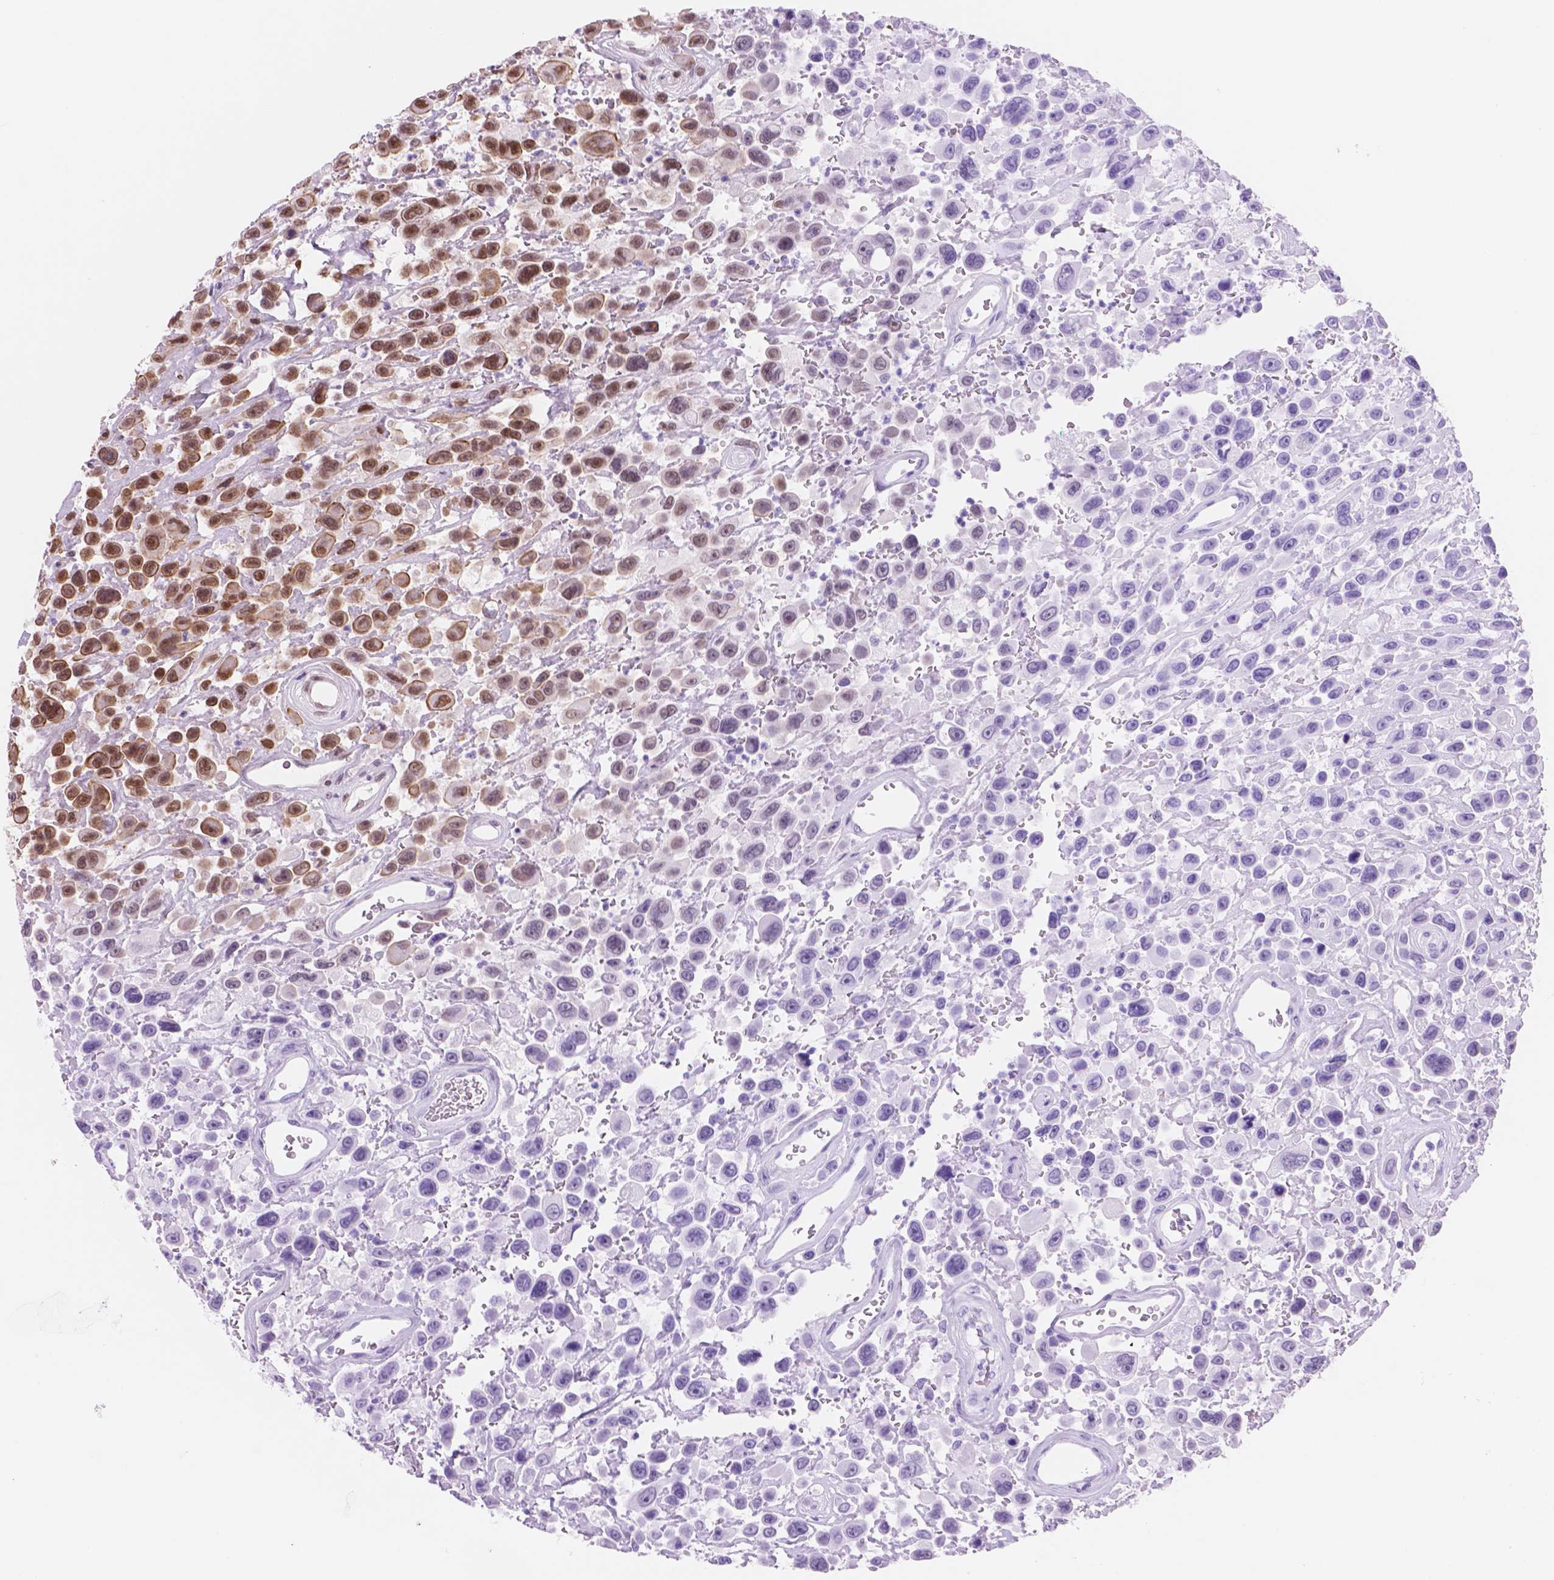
{"staining": {"intensity": "strong", "quantity": "<25%", "location": "cytoplasmic/membranous,nuclear"}, "tissue": "urothelial cancer", "cell_type": "Tumor cells", "image_type": "cancer", "snomed": [{"axis": "morphology", "description": "Urothelial carcinoma, High grade"}, {"axis": "topography", "description": "Urinary bladder"}], "caption": "Human urothelial cancer stained with a brown dye shows strong cytoplasmic/membranous and nuclear positive staining in about <25% of tumor cells.", "gene": "POLR3D", "patient": {"sex": "male", "age": 53}}